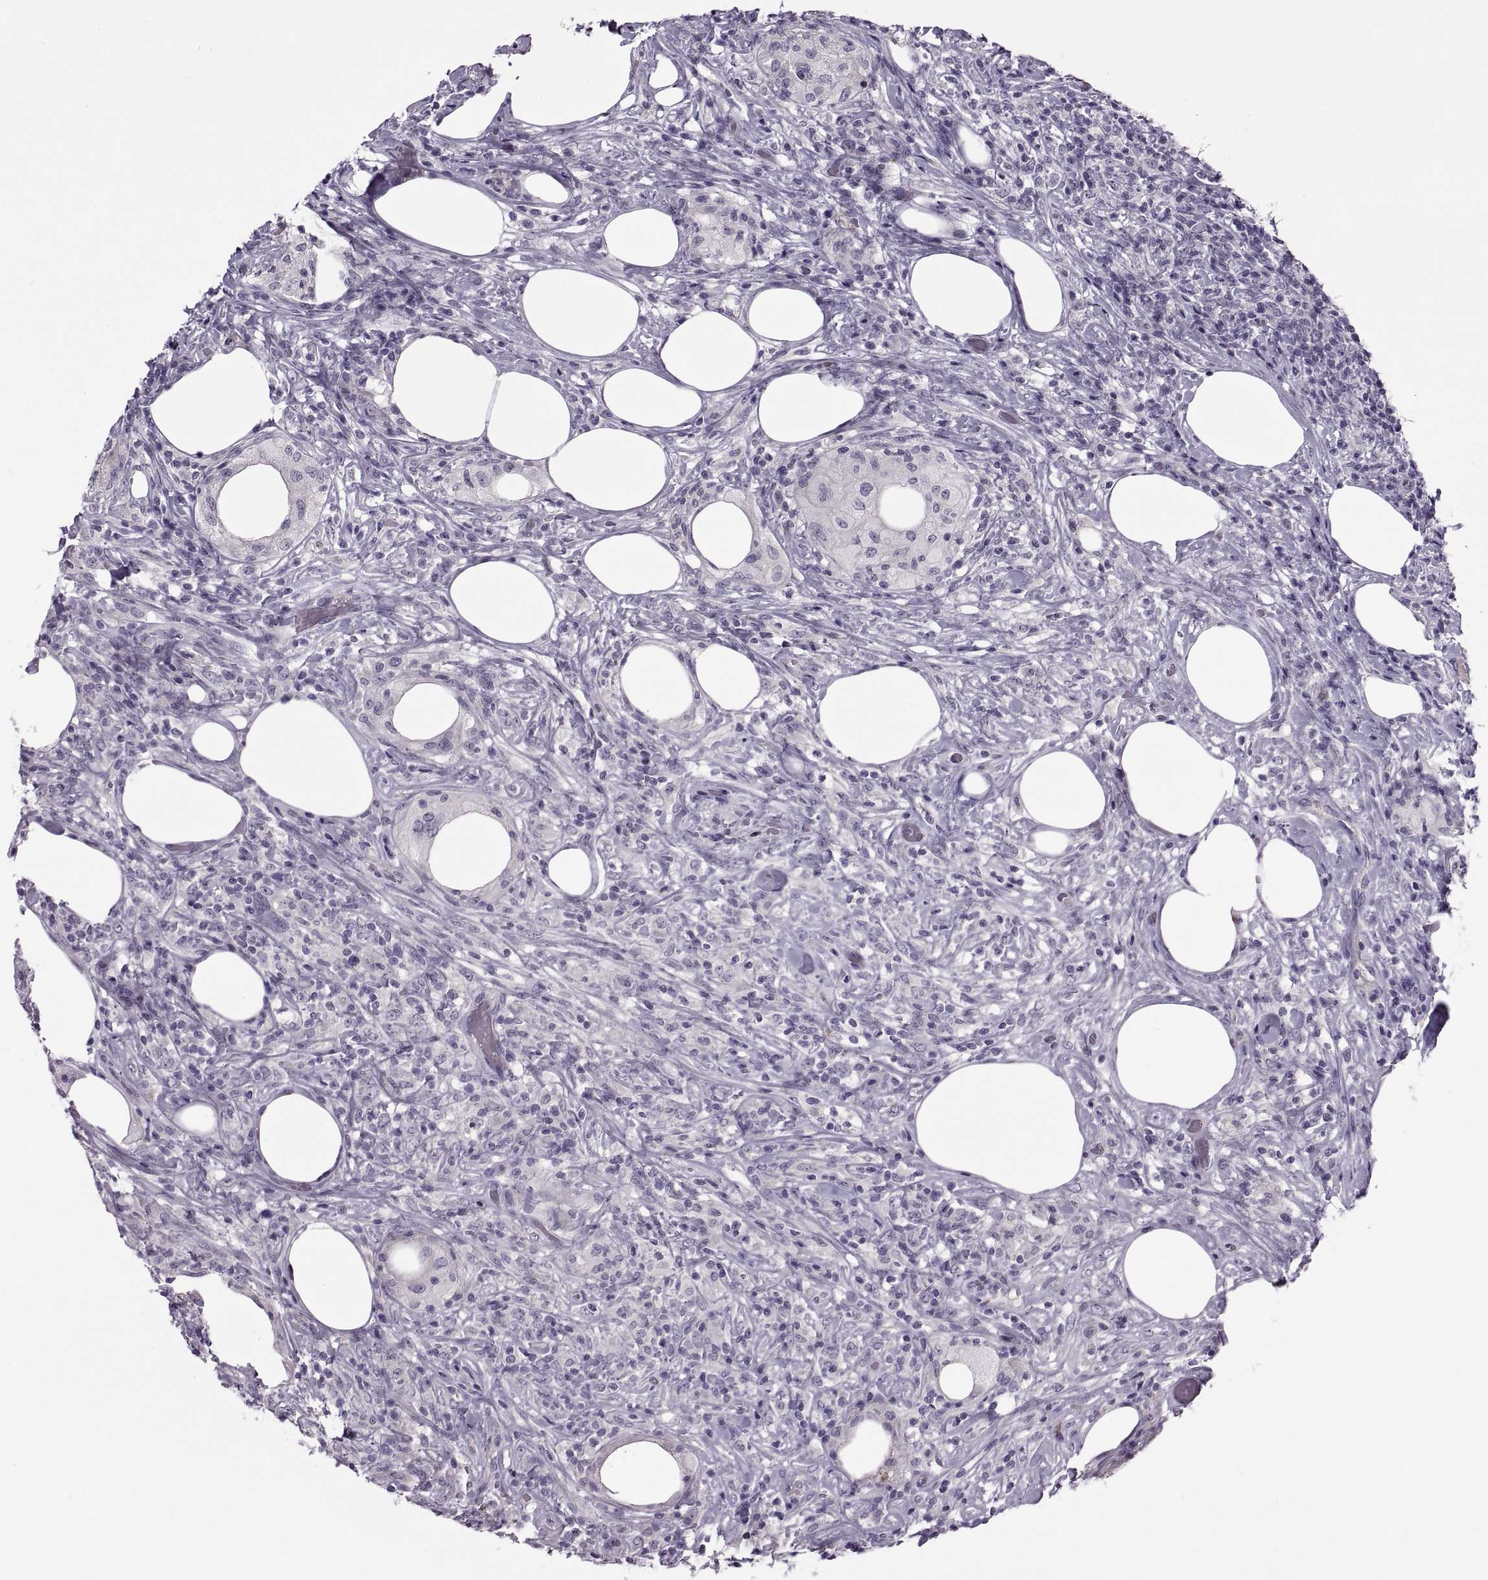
{"staining": {"intensity": "negative", "quantity": "none", "location": "none"}, "tissue": "lymphoma", "cell_type": "Tumor cells", "image_type": "cancer", "snomed": [{"axis": "morphology", "description": "Malignant lymphoma, non-Hodgkin's type, High grade"}, {"axis": "topography", "description": "Lymph node"}], "caption": "Tumor cells are negative for protein expression in human high-grade malignant lymphoma, non-Hodgkin's type.", "gene": "RSPH6A", "patient": {"sex": "female", "age": 84}}